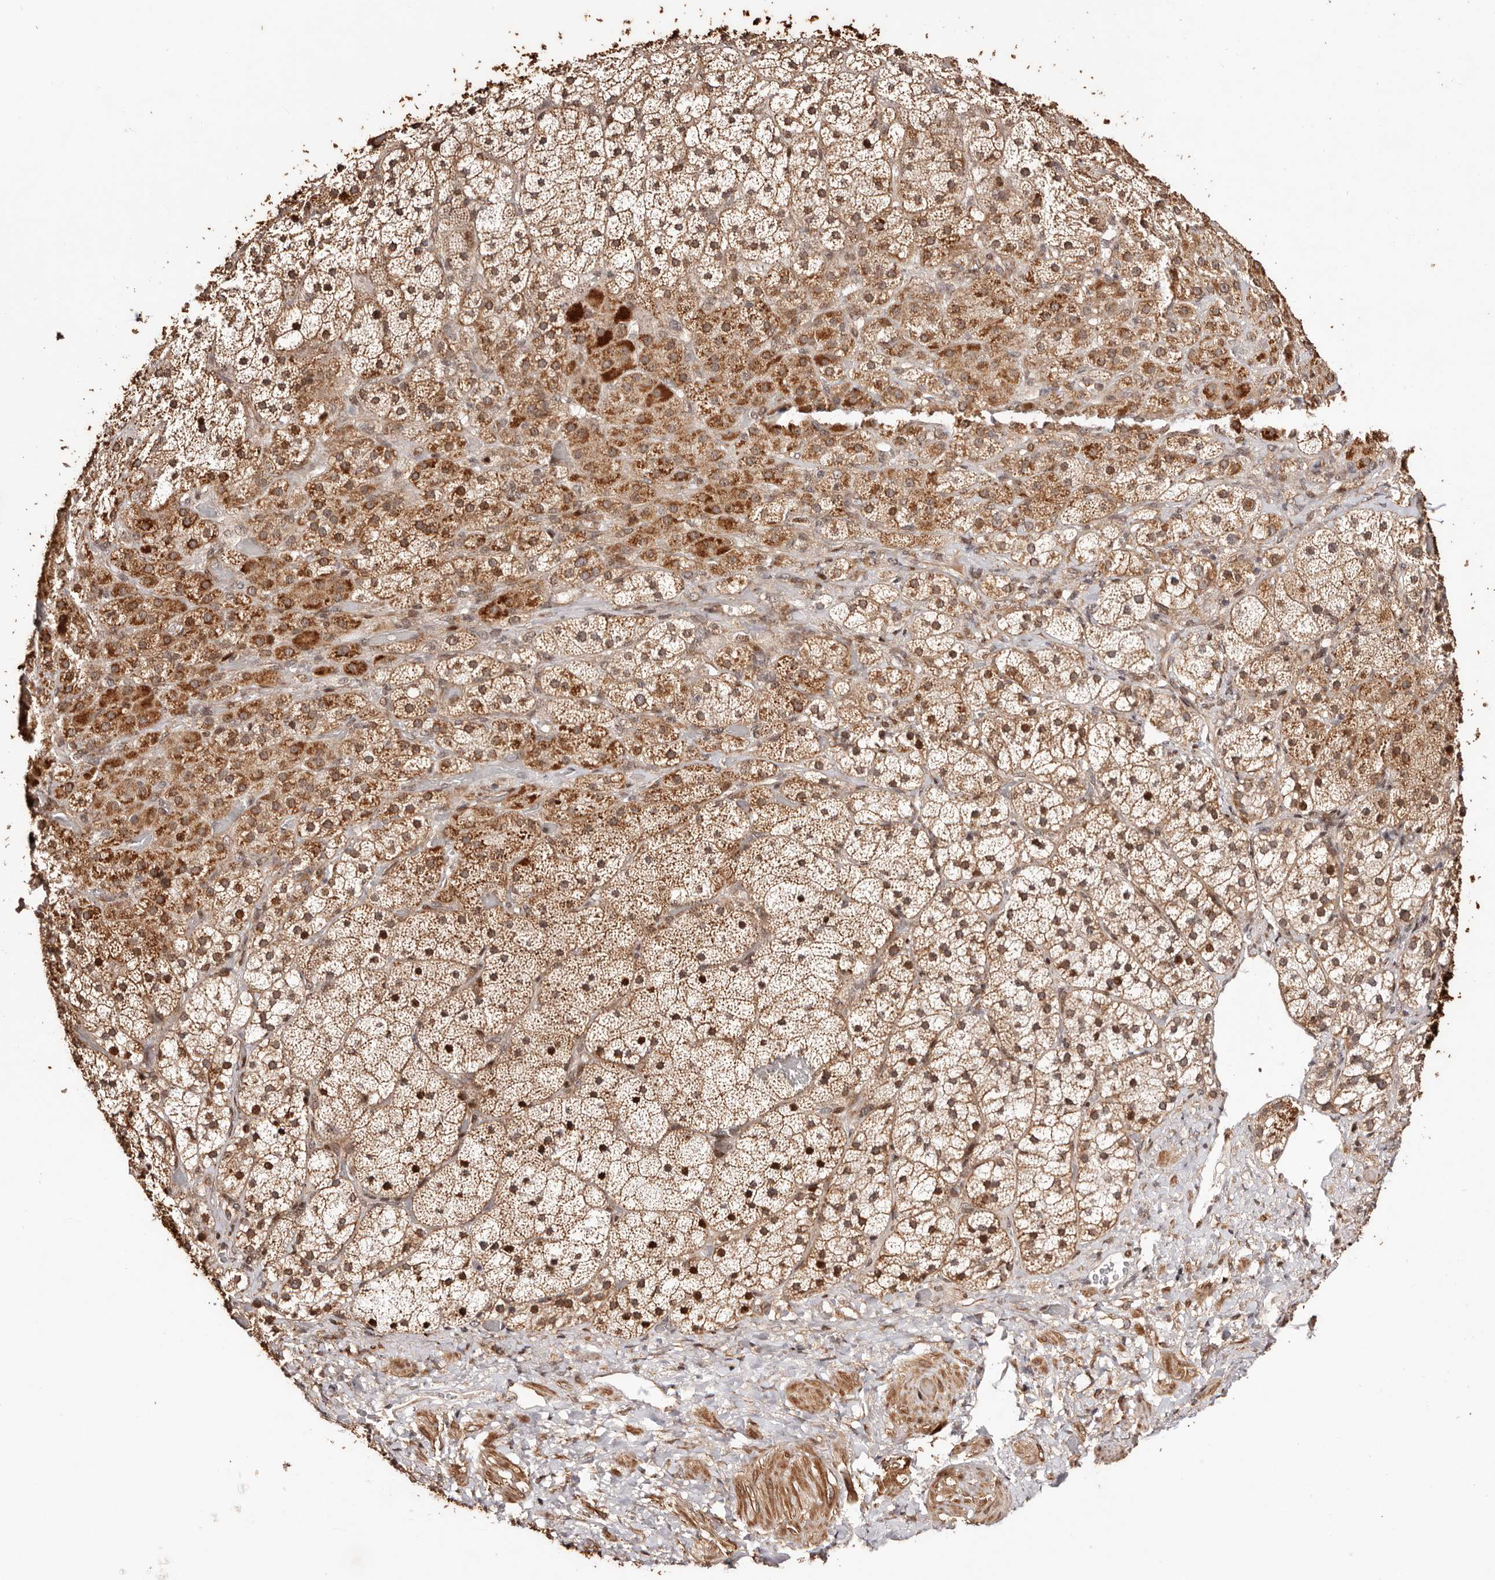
{"staining": {"intensity": "moderate", "quantity": ">75%", "location": "cytoplasmic/membranous,nuclear"}, "tissue": "adrenal gland", "cell_type": "Glandular cells", "image_type": "normal", "snomed": [{"axis": "morphology", "description": "Normal tissue, NOS"}, {"axis": "topography", "description": "Adrenal gland"}], "caption": "This photomicrograph shows benign adrenal gland stained with immunohistochemistry to label a protein in brown. The cytoplasmic/membranous,nuclear of glandular cells show moderate positivity for the protein. Nuclei are counter-stained blue.", "gene": "HIVEP3", "patient": {"sex": "male", "age": 57}}